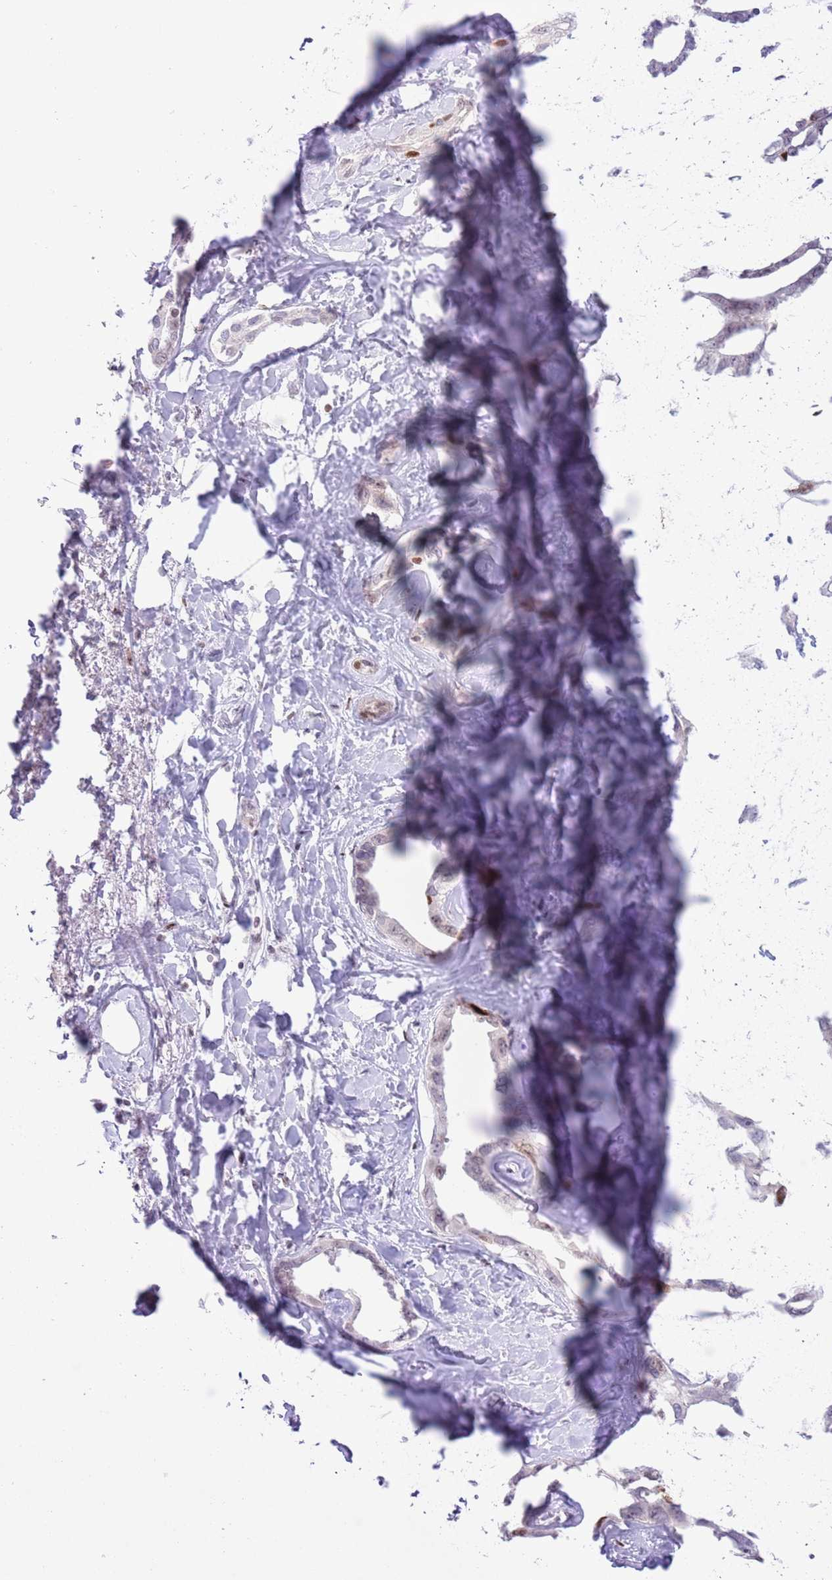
{"staining": {"intensity": "weak", "quantity": "<25%", "location": "nuclear"}, "tissue": "liver cancer", "cell_type": "Tumor cells", "image_type": "cancer", "snomed": [{"axis": "morphology", "description": "Cholangiocarcinoma"}, {"axis": "topography", "description": "Liver"}], "caption": "High power microscopy photomicrograph of an IHC histopathology image of liver cholangiocarcinoma, revealing no significant expression in tumor cells.", "gene": "MFSD10", "patient": {"sex": "male", "age": 59}}